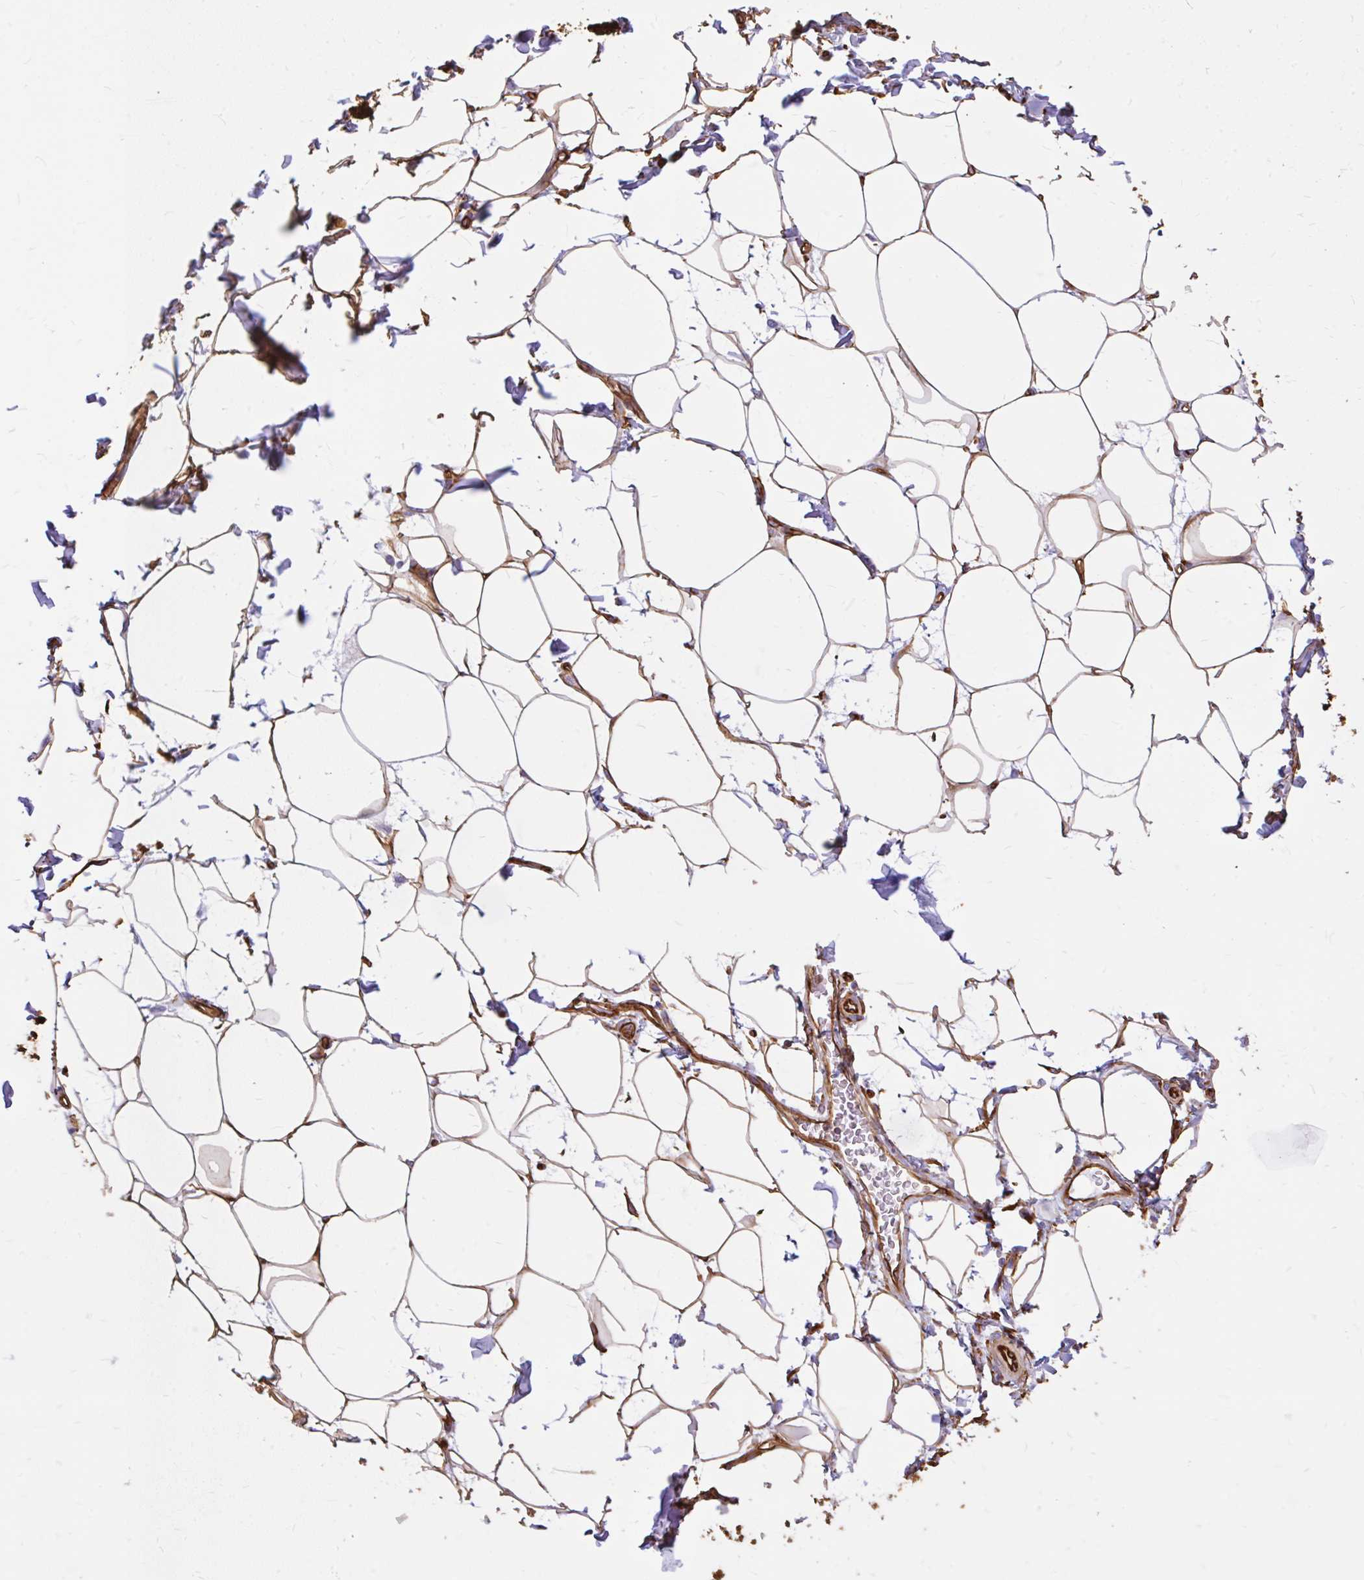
{"staining": {"intensity": "weak", "quantity": ">75%", "location": "cytoplasmic/membranous"}, "tissue": "adipose tissue", "cell_type": "Adipocytes", "image_type": "normal", "snomed": [{"axis": "morphology", "description": "Normal tissue, NOS"}, {"axis": "topography", "description": "Vagina"}, {"axis": "topography", "description": "Peripheral nerve tissue"}], "caption": "DAB immunohistochemical staining of unremarkable human adipose tissue displays weak cytoplasmic/membranous protein positivity in about >75% of adipocytes.", "gene": "MAP1LC3B2", "patient": {"sex": "female", "age": 71}}